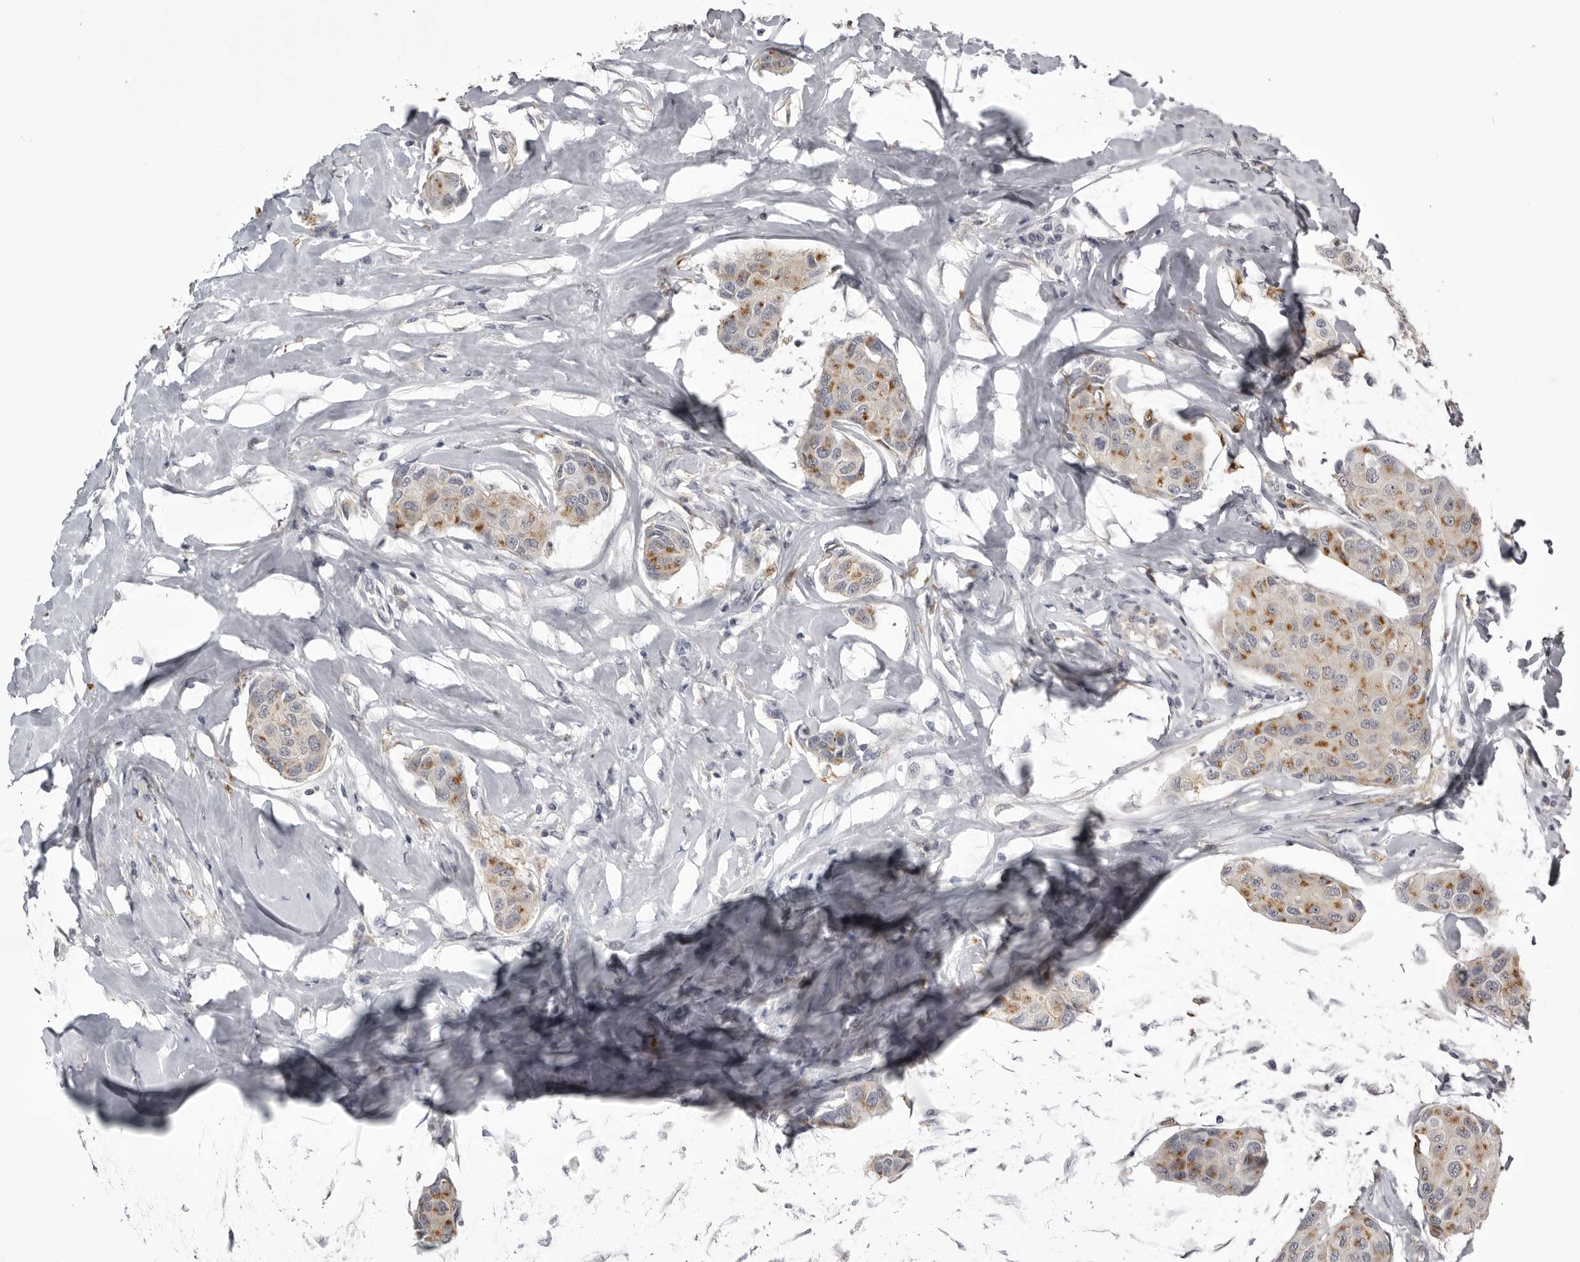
{"staining": {"intensity": "moderate", "quantity": ">75%", "location": "cytoplasmic/membranous"}, "tissue": "breast cancer", "cell_type": "Tumor cells", "image_type": "cancer", "snomed": [{"axis": "morphology", "description": "Duct carcinoma"}, {"axis": "topography", "description": "Breast"}], "caption": "A medium amount of moderate cytoplasmic/membranous positivity is identified in approximately >75% of tumor cells in breast cancer (invasive ductal carcinoma) tissue.", "gene": "NCEH1", "patient": {"sex": "female", "age": 80}}